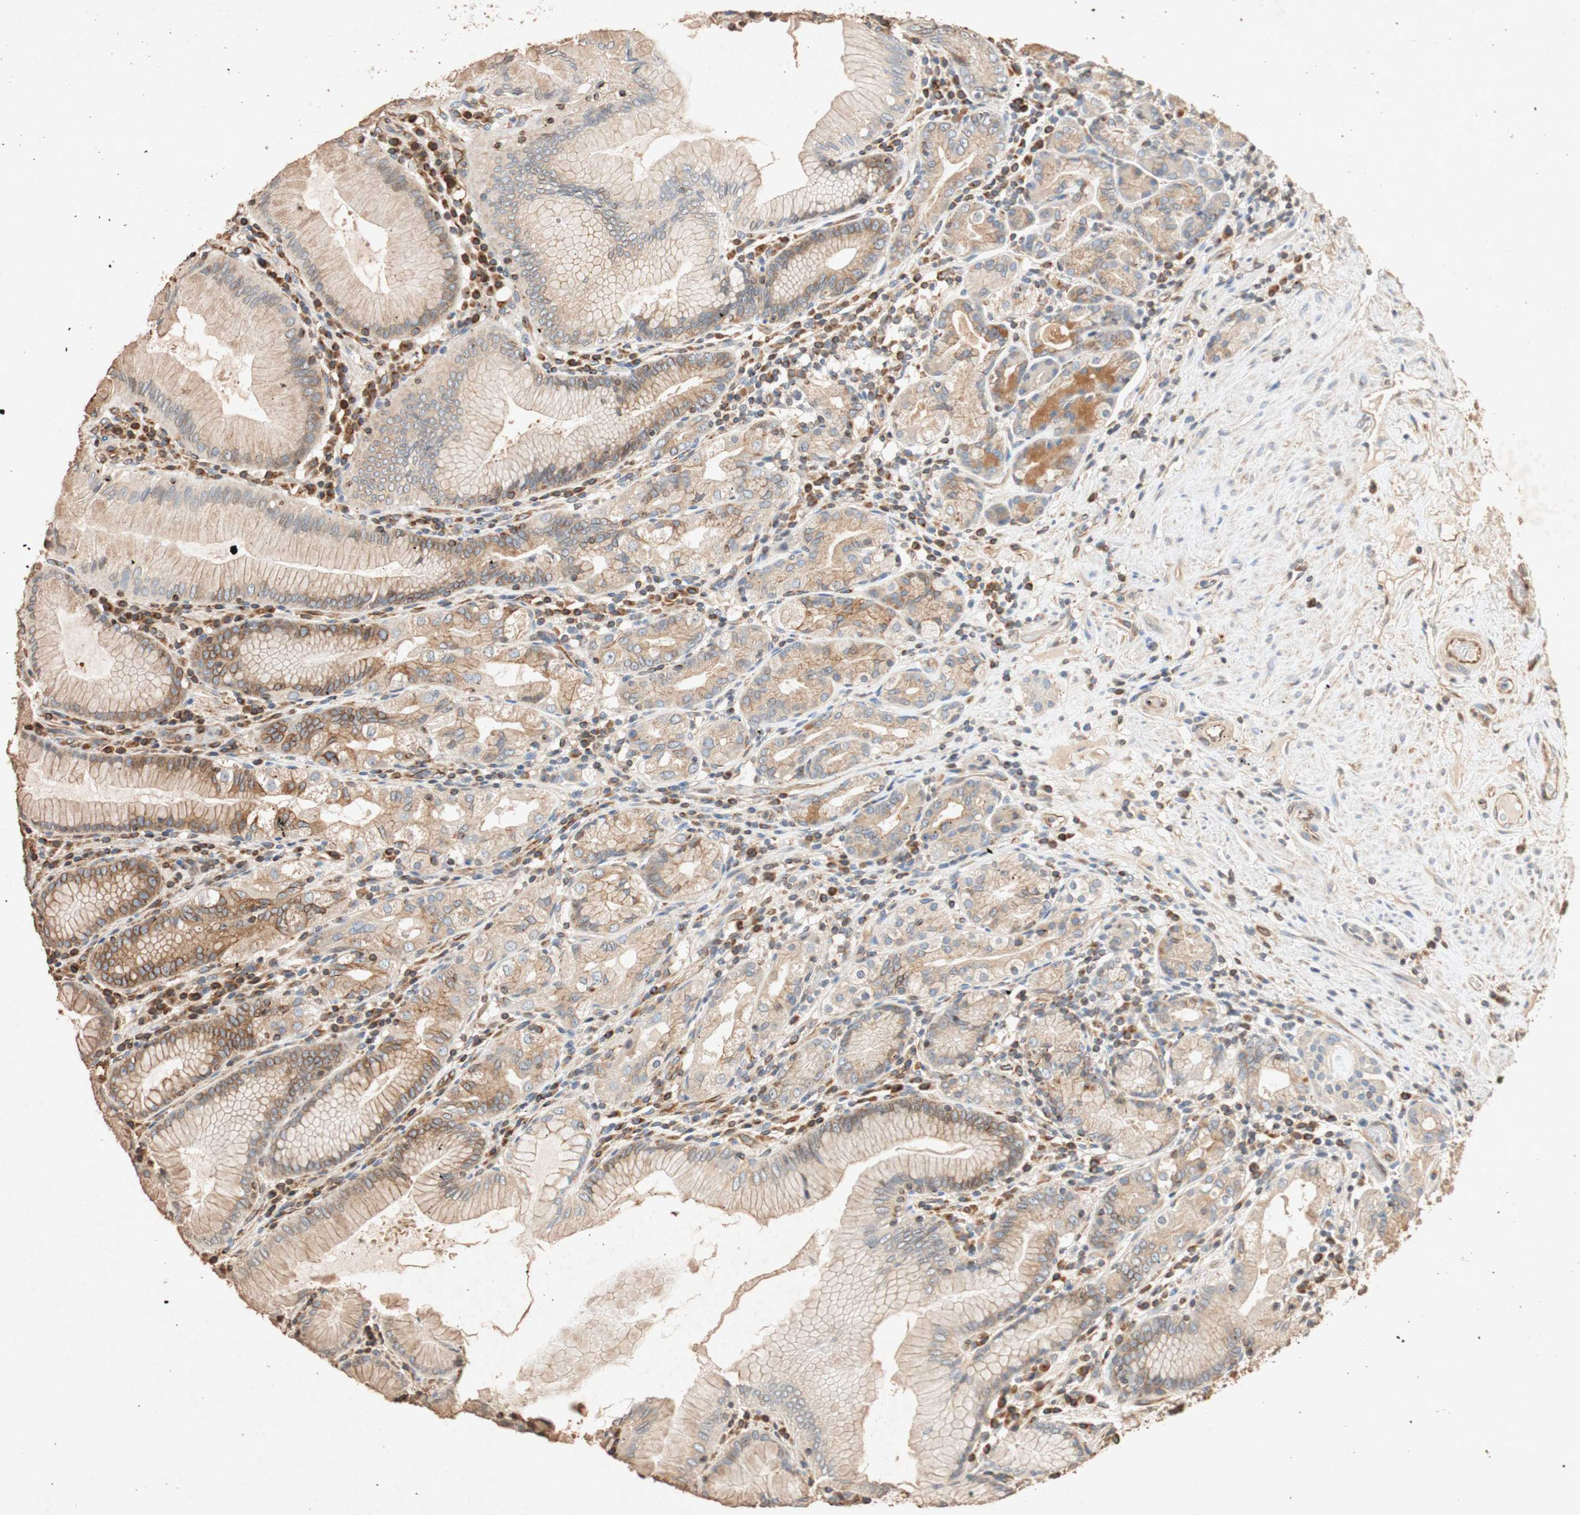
{"staining": {"intensity": "moderate", "quantity": ">75%", "location": "cytoplasmic/membranous"}, "tissue": "stomach", "cell_type": "Glandular cells", "image_type": "normal", "snomed": [{"axis": "morphology", "description": "Normal tissue, NOS"}, {"axis": "topography", "description": "Stomach, lower"}], "caption": "There is medium levels of moderate cytoplasmic/membranous positivity in glandular cells of normal stomach, as demonstrated by immunohistochemical staining (brown color).", "gene": "TUBB", "patient": {"sex": "female", "age": 76}}